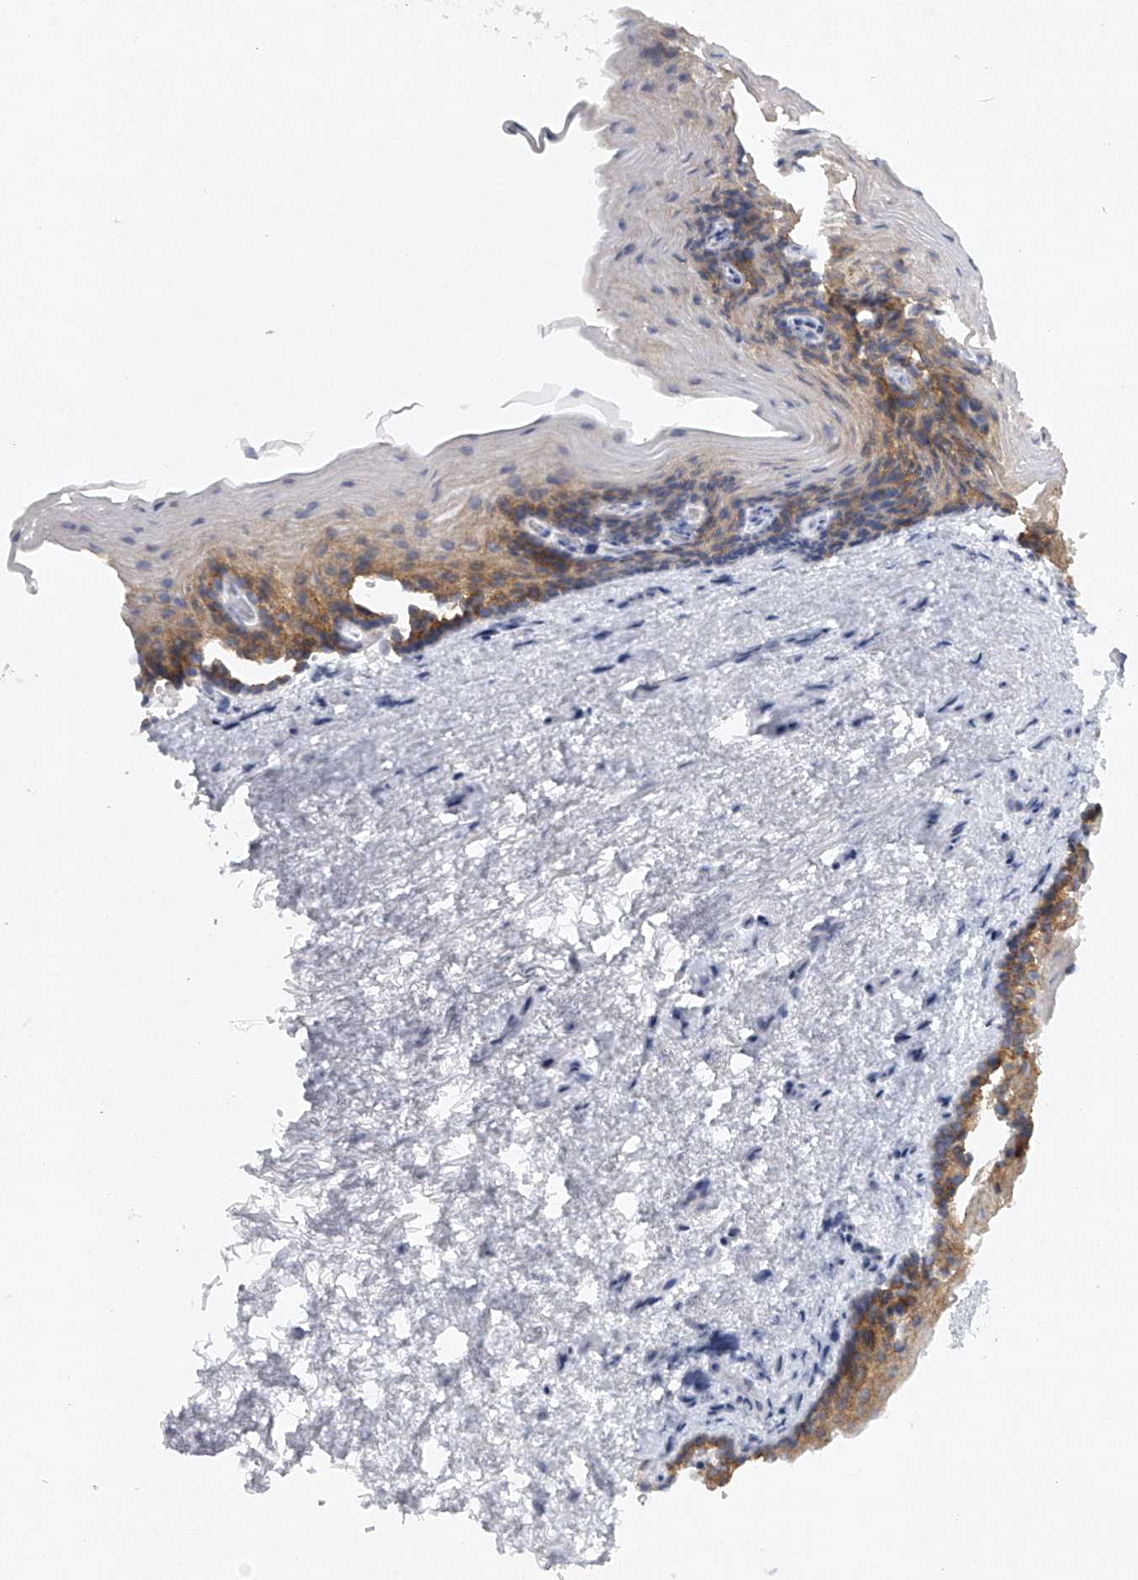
{"staining": {"intensity": "moderate", "quantity": "25%-75%", "location": "cytoplasmic/membranous"}, "tissue": "urinary bladder", "cell_type": "Urothelial cells", "image_type": "normal", "snomed": [{"axis": "morphology", "description": "Normal tissue, NOS"}, {"axis": "topography", "description": "Urinary bladder"}], "caption": "Immunohistochemistry (IHC) histopathology image of unremarkable urinary bladder stained for a protein (brown), which demonstrates medium levels of moderate cytoplasmic/membranous staining in about 25%-75% of urothelial cells.", "gene": "FAT2", "patient": {"sex": "female", "age": 67}}